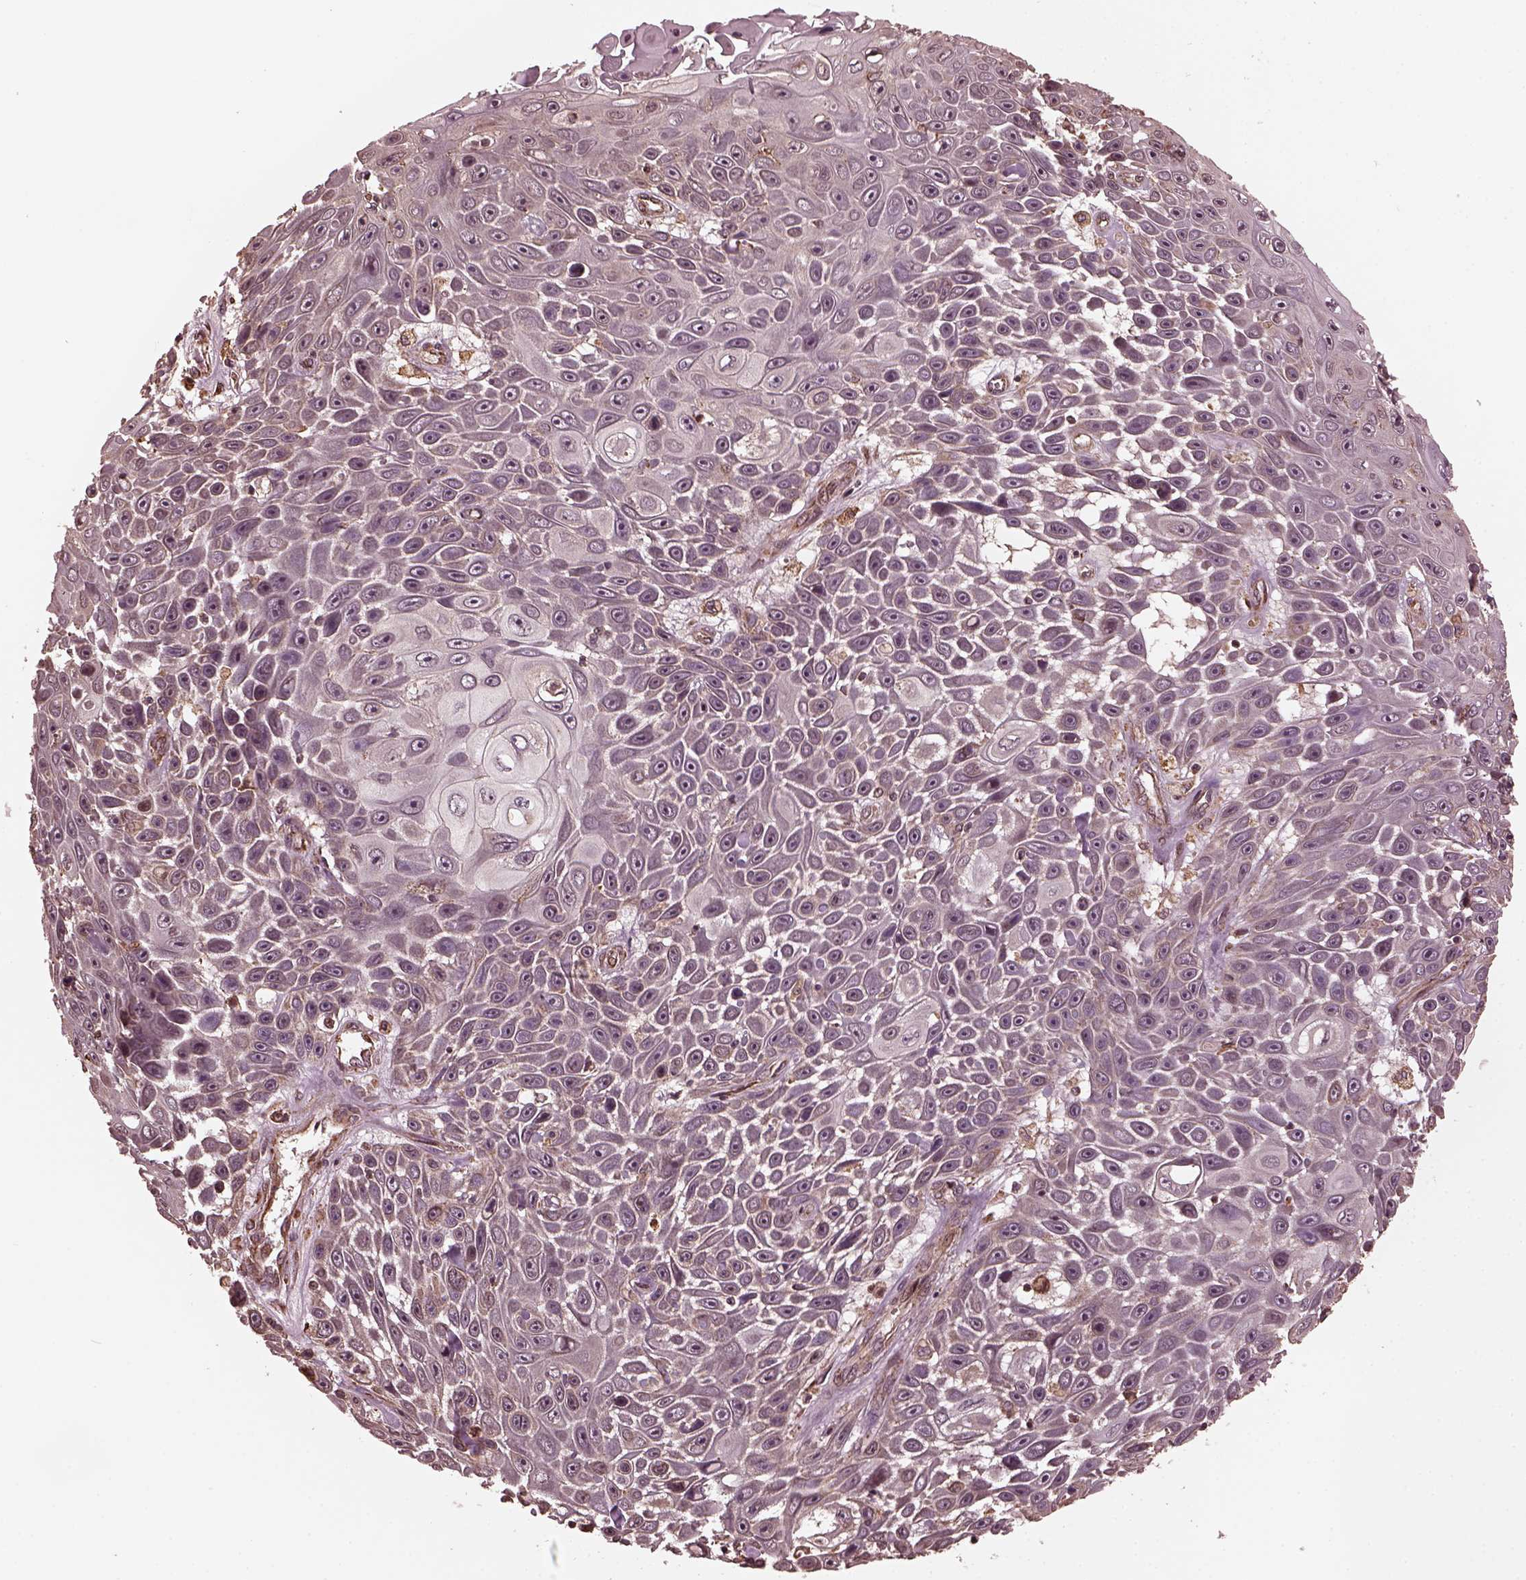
{"staining": {"intensity": "negative", "quantity": "none", "location": "none"}, "tissue": "skin cancer", "cell_type": "Tumor cells", "image_type": "cancer", "snomed": [{"axis": "morphology", "description": "Squamous cell carcinoma, NOS"}, {"axis": "topography", "description": "Skin"}], "caption": "High power microscopy photomicrograph of an IHC image of skin cancer, revealing no significant expression in tumor cells.", "gene": "ZNF292", "patient": {"sex": "male", "age": 82}}